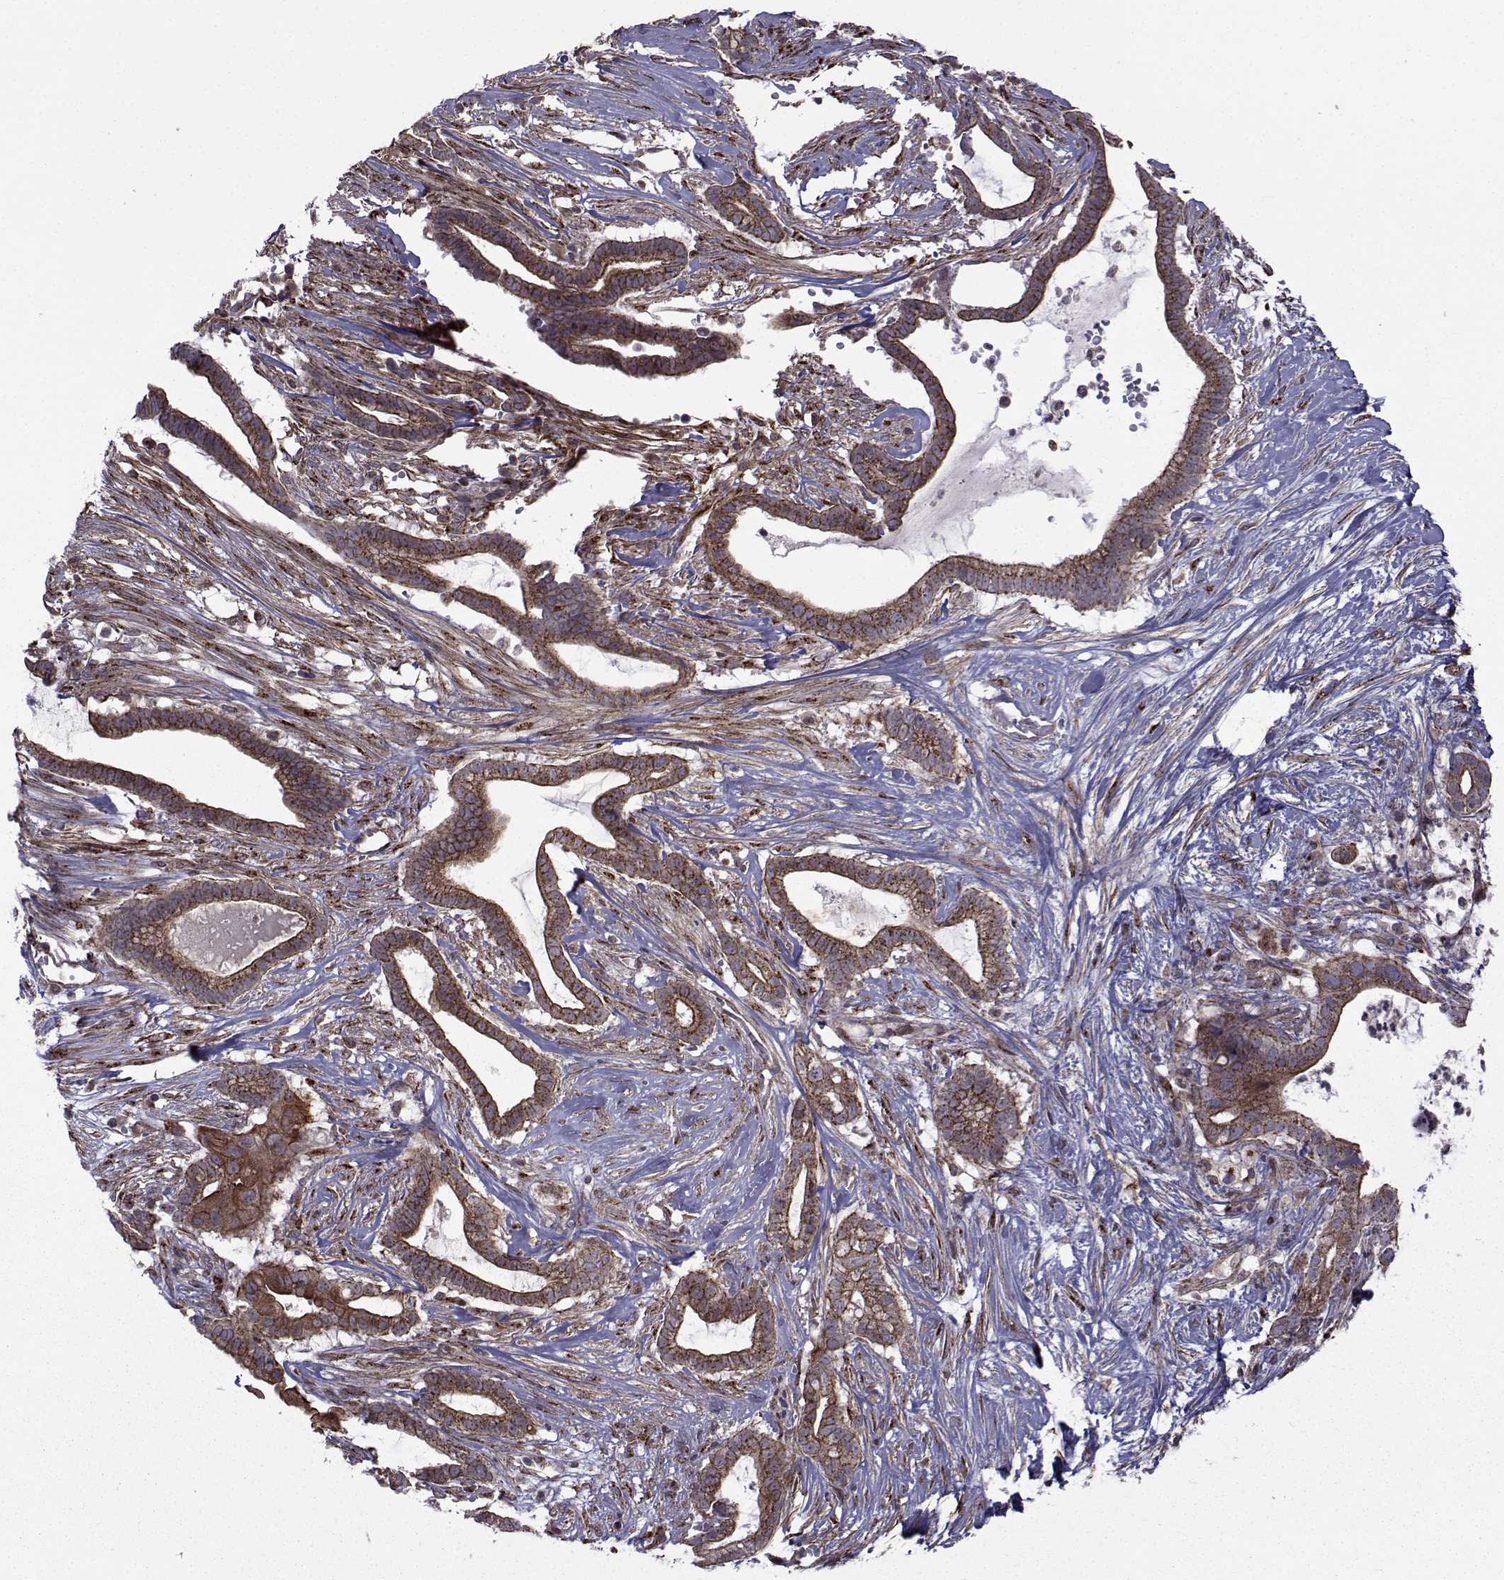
{"staining": {"intensity": "moderate", "quantity": ">75%", "location": "cytoplasmic/membranous"}, "tissue": "pancreatic cancer", "cell_type": "Tumor cells", "image_type": "cancer", "snomed": [{"axis": "morphology", "description": "Adenocarcinoma, NOS"}, {"axis": "topography", "description": "Pancreas"}], "caption": "Moderate cytoplasmic/membranous protein staining is seen in about >75% of tumor cells in pancreatic adenocarcinoma.", "gene": "ATP6V1C2", "patient": {"sex": "male", "age": 61}}